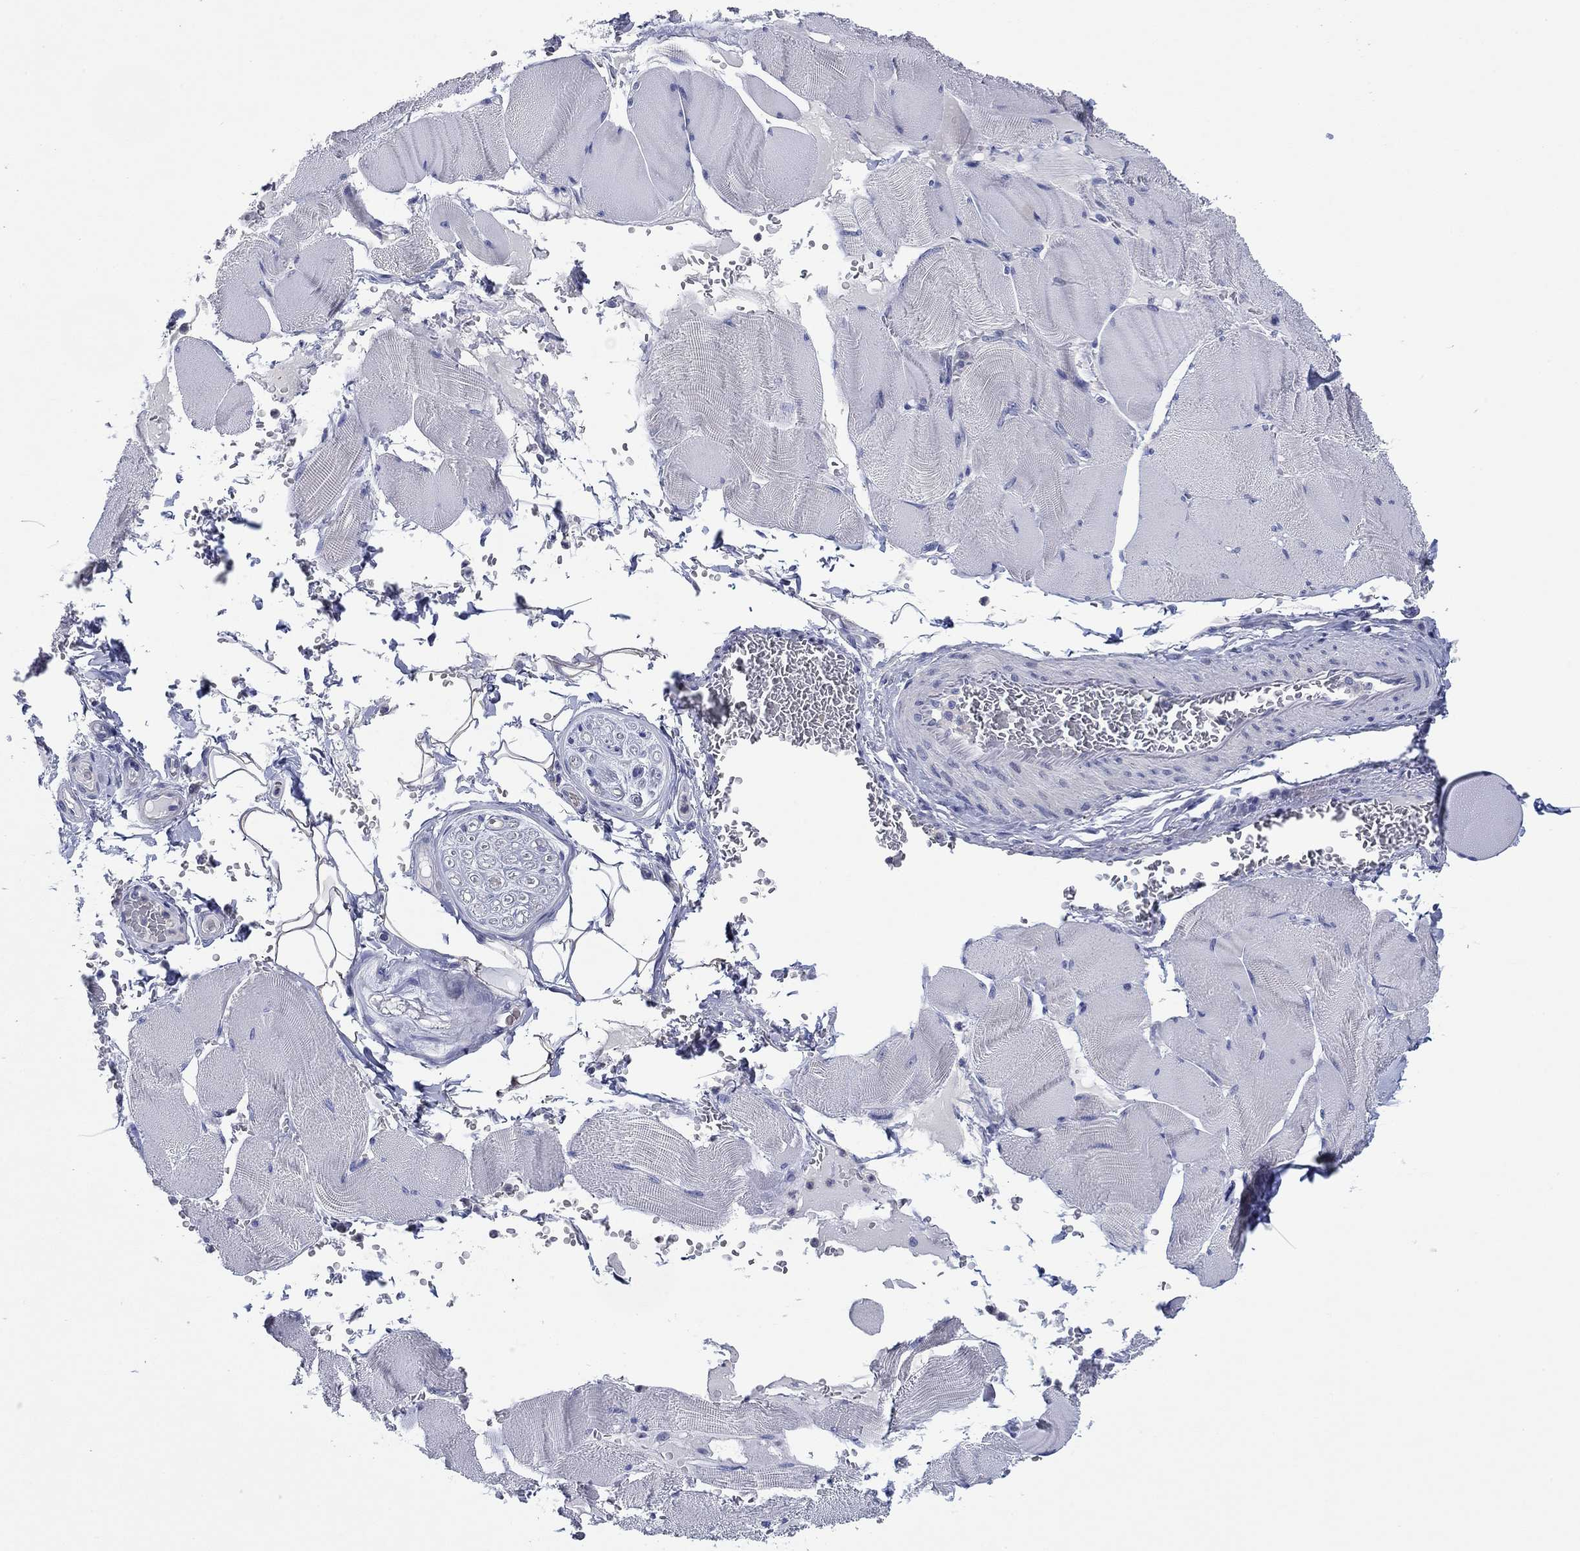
{"staining": {"intensity": "negative", "quantity": "none", "location": "none"}, "tissue": "skeletal muscle", "cell_type": "Myocytes", "image_type": "normal", "snomed": [{"axis": "morphology", "description": "Normal tissue, NOS"}, {"axis": "topography", "description": "Skeletal muscle"}], "caption": "Micrograph shows no significant protein positivity in myocytes of unremarkable skeletal muscle. (DAB immunohistochemistry visualized using brightfield microscopy, high magnification).", "gene": "HDC", "patient": {"sex": "male", "age": 56}}